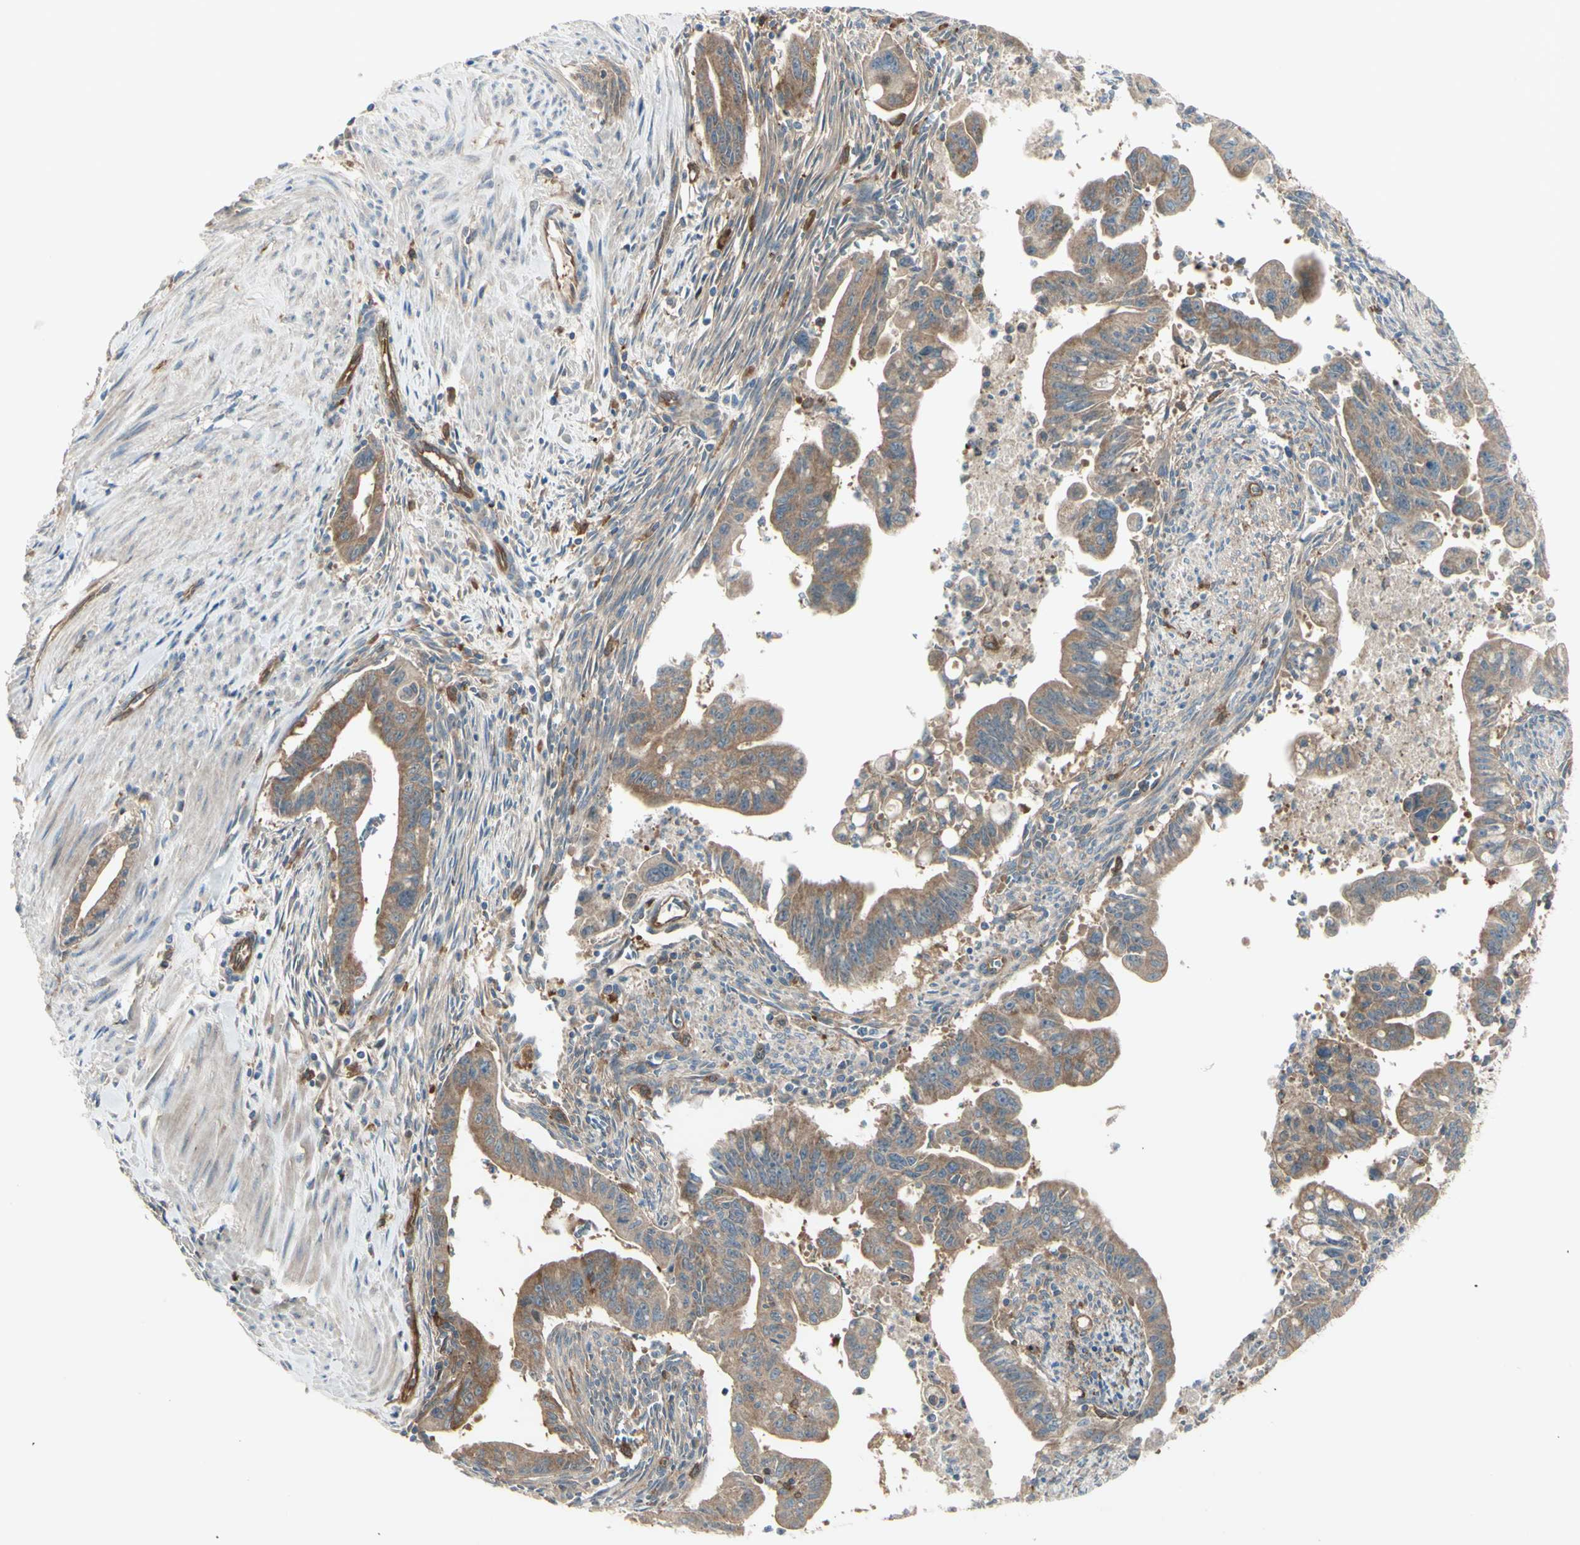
{"staining": {"intensity": "moderate", "quantity": ">75%", "location": "cytoplasmic/membranous"}, "tissue": "pancreatic cancer", "cell_type": "Tumor cells", "image_type": "cancer", "snomed": [{"axis": "morphology", "description": "Adenocarcinoma, NOS"}, {"axis": "topography", "description": "Pancreas"}], "caption": "Approximately >75% of tumor cells in human adenocarcinoma (pancreatic) reveal moderate cytoplasmic/membranous protein expression as visualized by brown immunohistochemical staining.", "gene": "IGSF9B", "patient": {"sex": "male", "age": 70}}